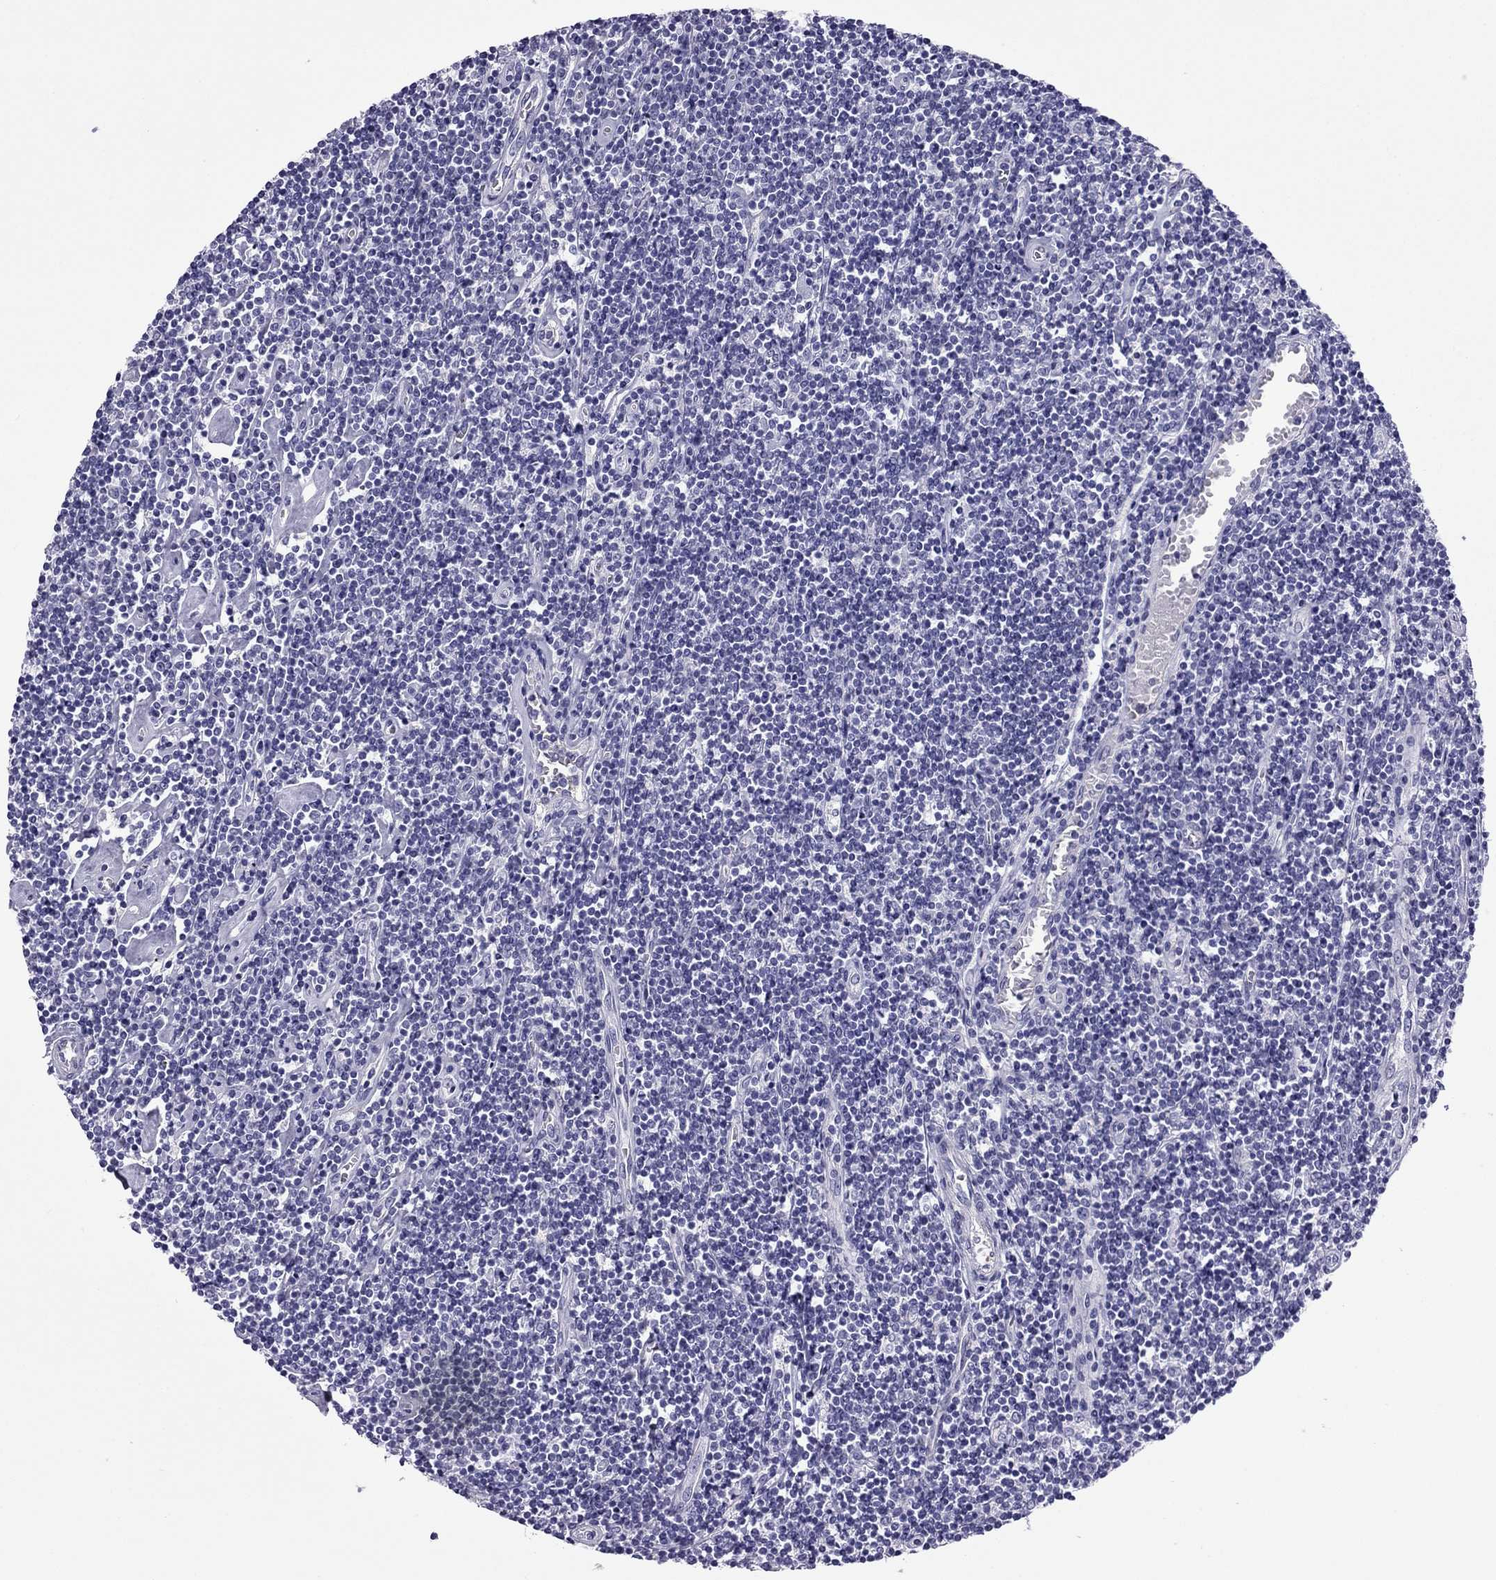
{"staining": {"intensity": "negative", "quantity": "none", "location": "none"}, "tissue": "lymphoma", "cell_type": "Tumor cells", "image_type": "cancer", "snomed": [{"axis": "morphology", "description": "Hodgkin's disease, NOS"}, {"axis": "topography", "description": "Lymph node"}], "caption": "Protein analysis of Hodgkin's disease reveals no significant positivity in tumor cells. (Brightfield microscopy of DAB (3,3'-diaminobenzidine) immunohistochemistry at high magnification).", "gene": "GJA8", "patient": {"sex": "male", "age": 40}}